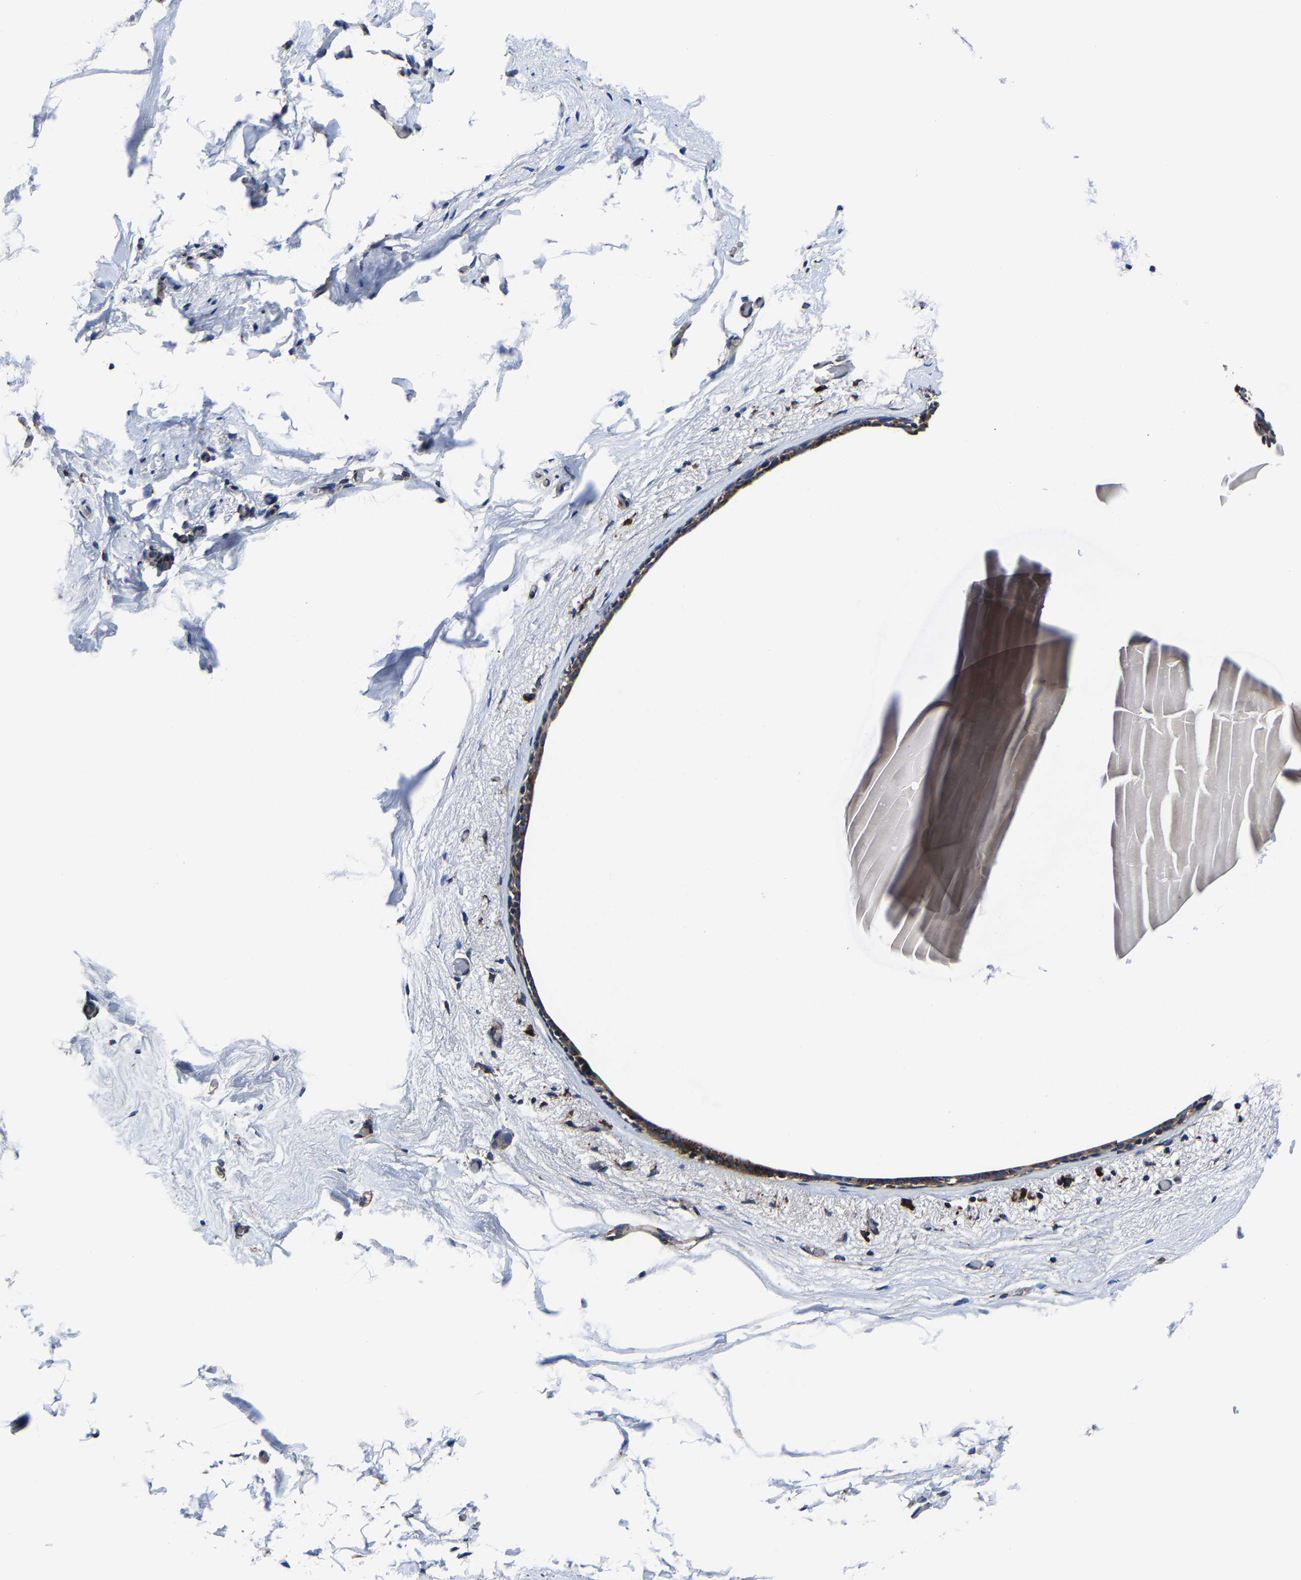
{"staining": {"intensity": "negative", "quantity": "none", "location": "none"}, "tissue": "breast", "cell_type": "Adipocytes", "image_type": "normal", "snomed": [{"axis": "morphology", "description": "Normal tissue, NOS"}, {"axis": "topography", "description": "Breast"}], "caption": "An immunohistochemistry image of unremarkable breast is shown. There is no staining in adipocytes of breast. Nuclei are stained in blue.", "gene": "EBAG9", "patient": {"sex": "female", "age": 62}}